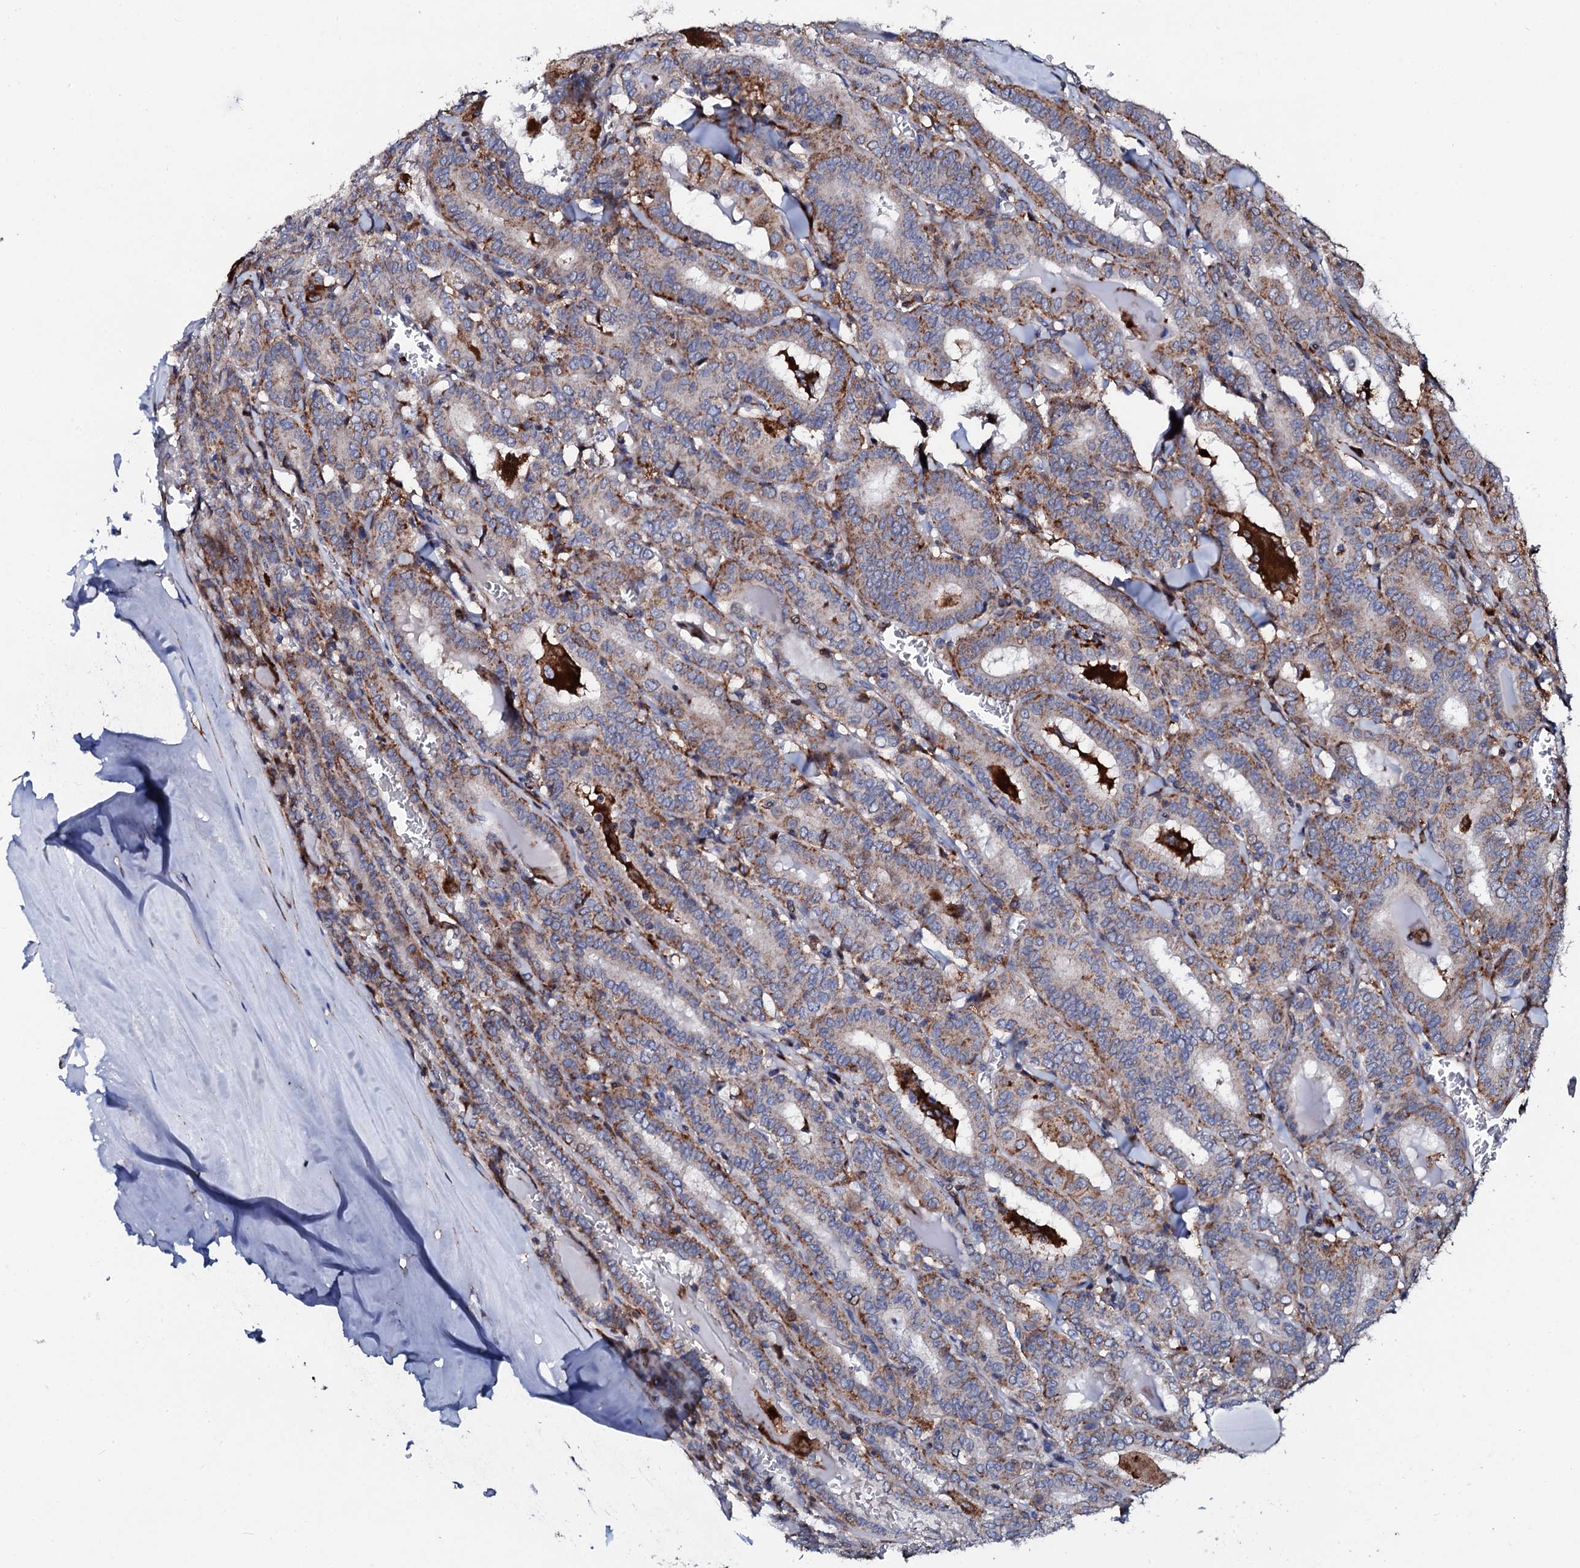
{"staining": {"intensity": "moderate", "quantity": ">75%", "location": "cytoplasmic/membranous"}, "tissue": "thyroid cancer", "cell_type": "Tumor cells", "image_type": "cancer", "snomed": [{"axis": "morphology", "description": "Papillary adenocarcinoma, NOS"}, {"axis": "topography", "description": "Thyroid gland"}], "caption": "Thyroid papillary adenocarcinoma stained with a protein marker displays moderate staining in tumor cells.", "gene": "TCIRG1", "patient": {"sex": "female", "age": 72}}